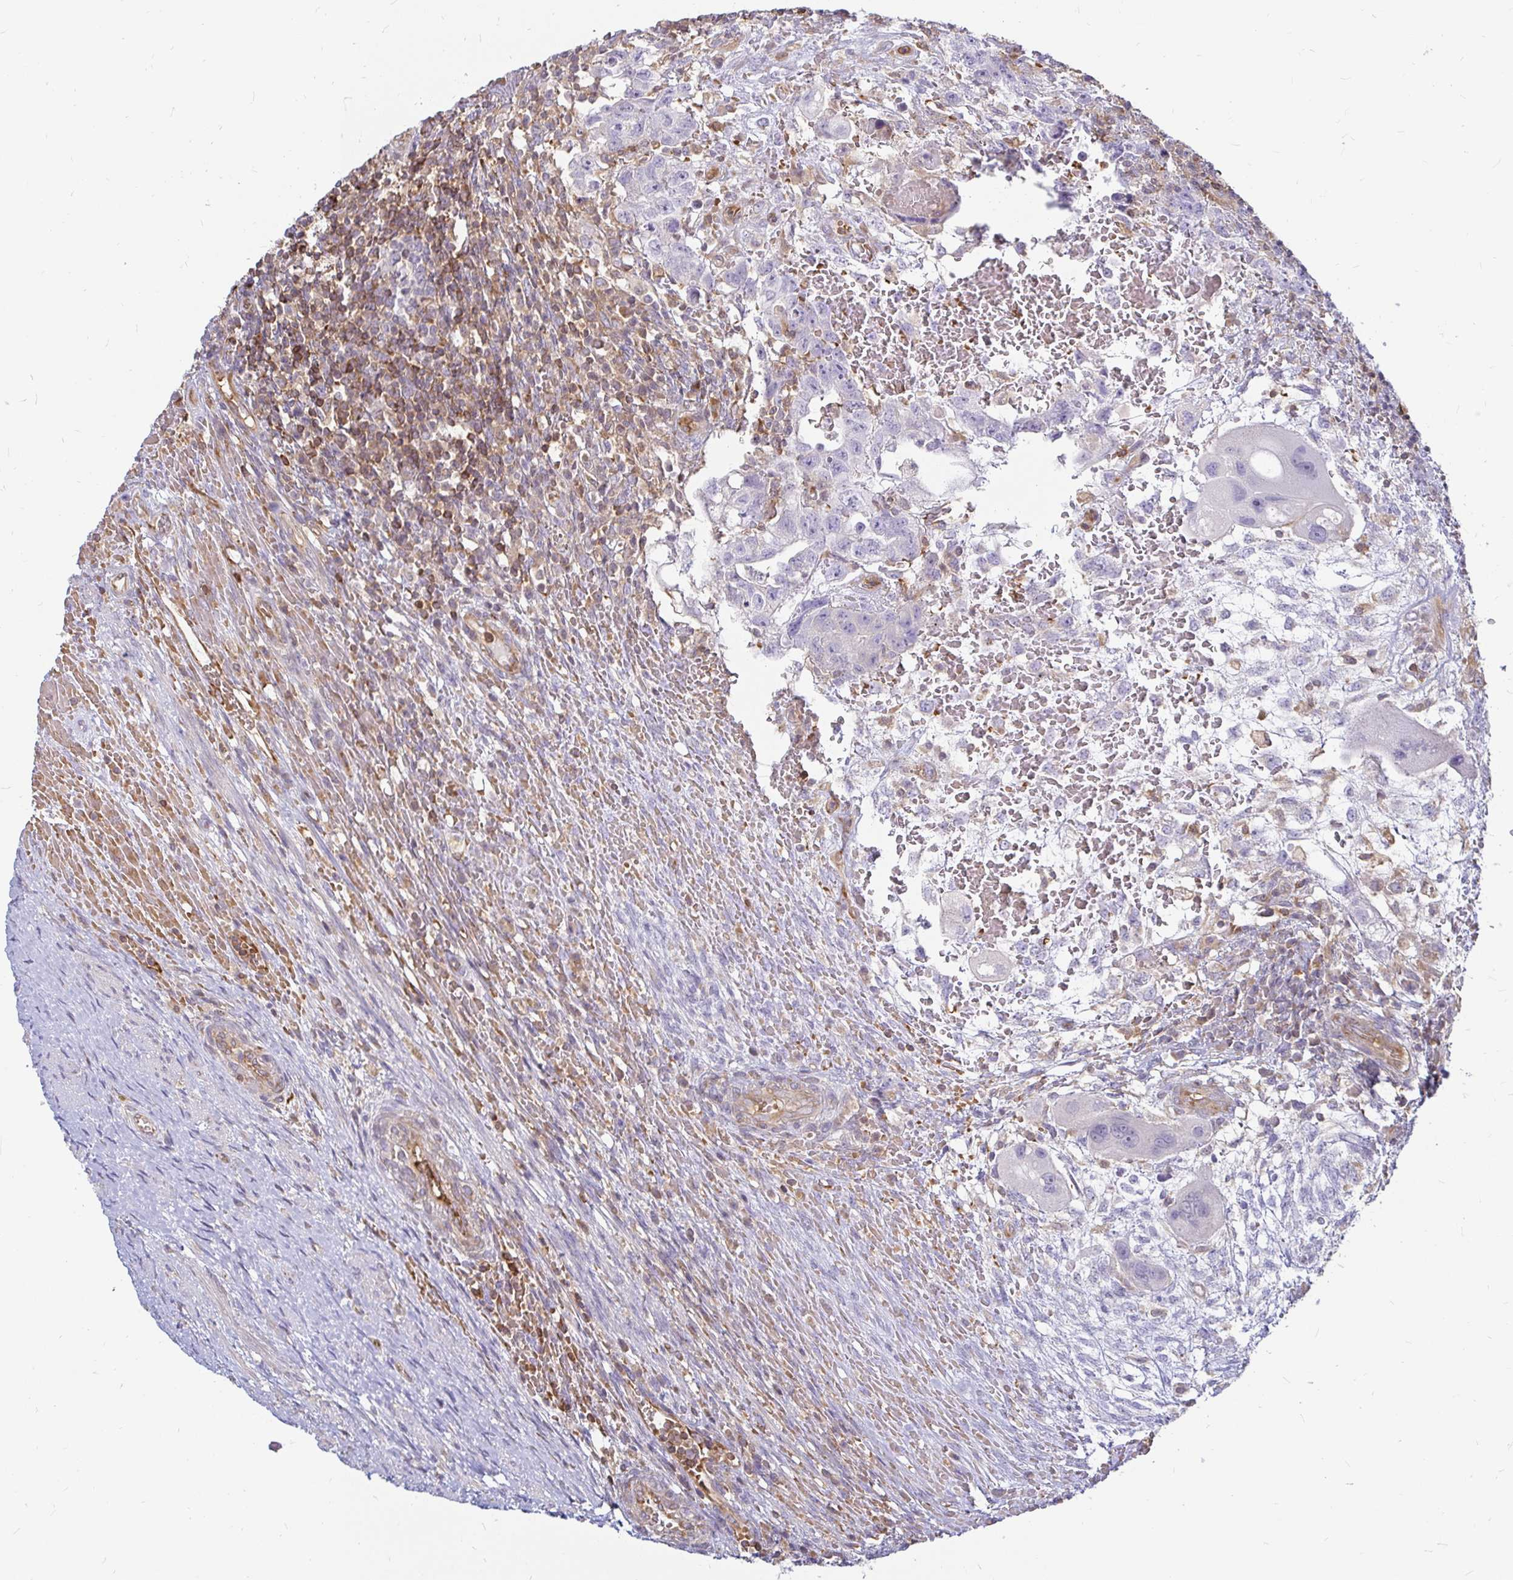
{"staining": {"intensity": "negative", "quantity": "none", "location": "none"}, "tissue": "testis cancer", "cell_type": "Tumor cells", "image_type": "cancer", "snomed": [{"axis": "morphology", "description": "Carcinoma, Embryonal, NOS"}, {"axis": "topography", "description": "Testis"}], "caption": "DAB immunohistochemical staining of human testis embryonal carcinoma exhibits no significant expression in tumor cells.", "gene": "CAST", "patient": {"sex": "male", "age": 26}}